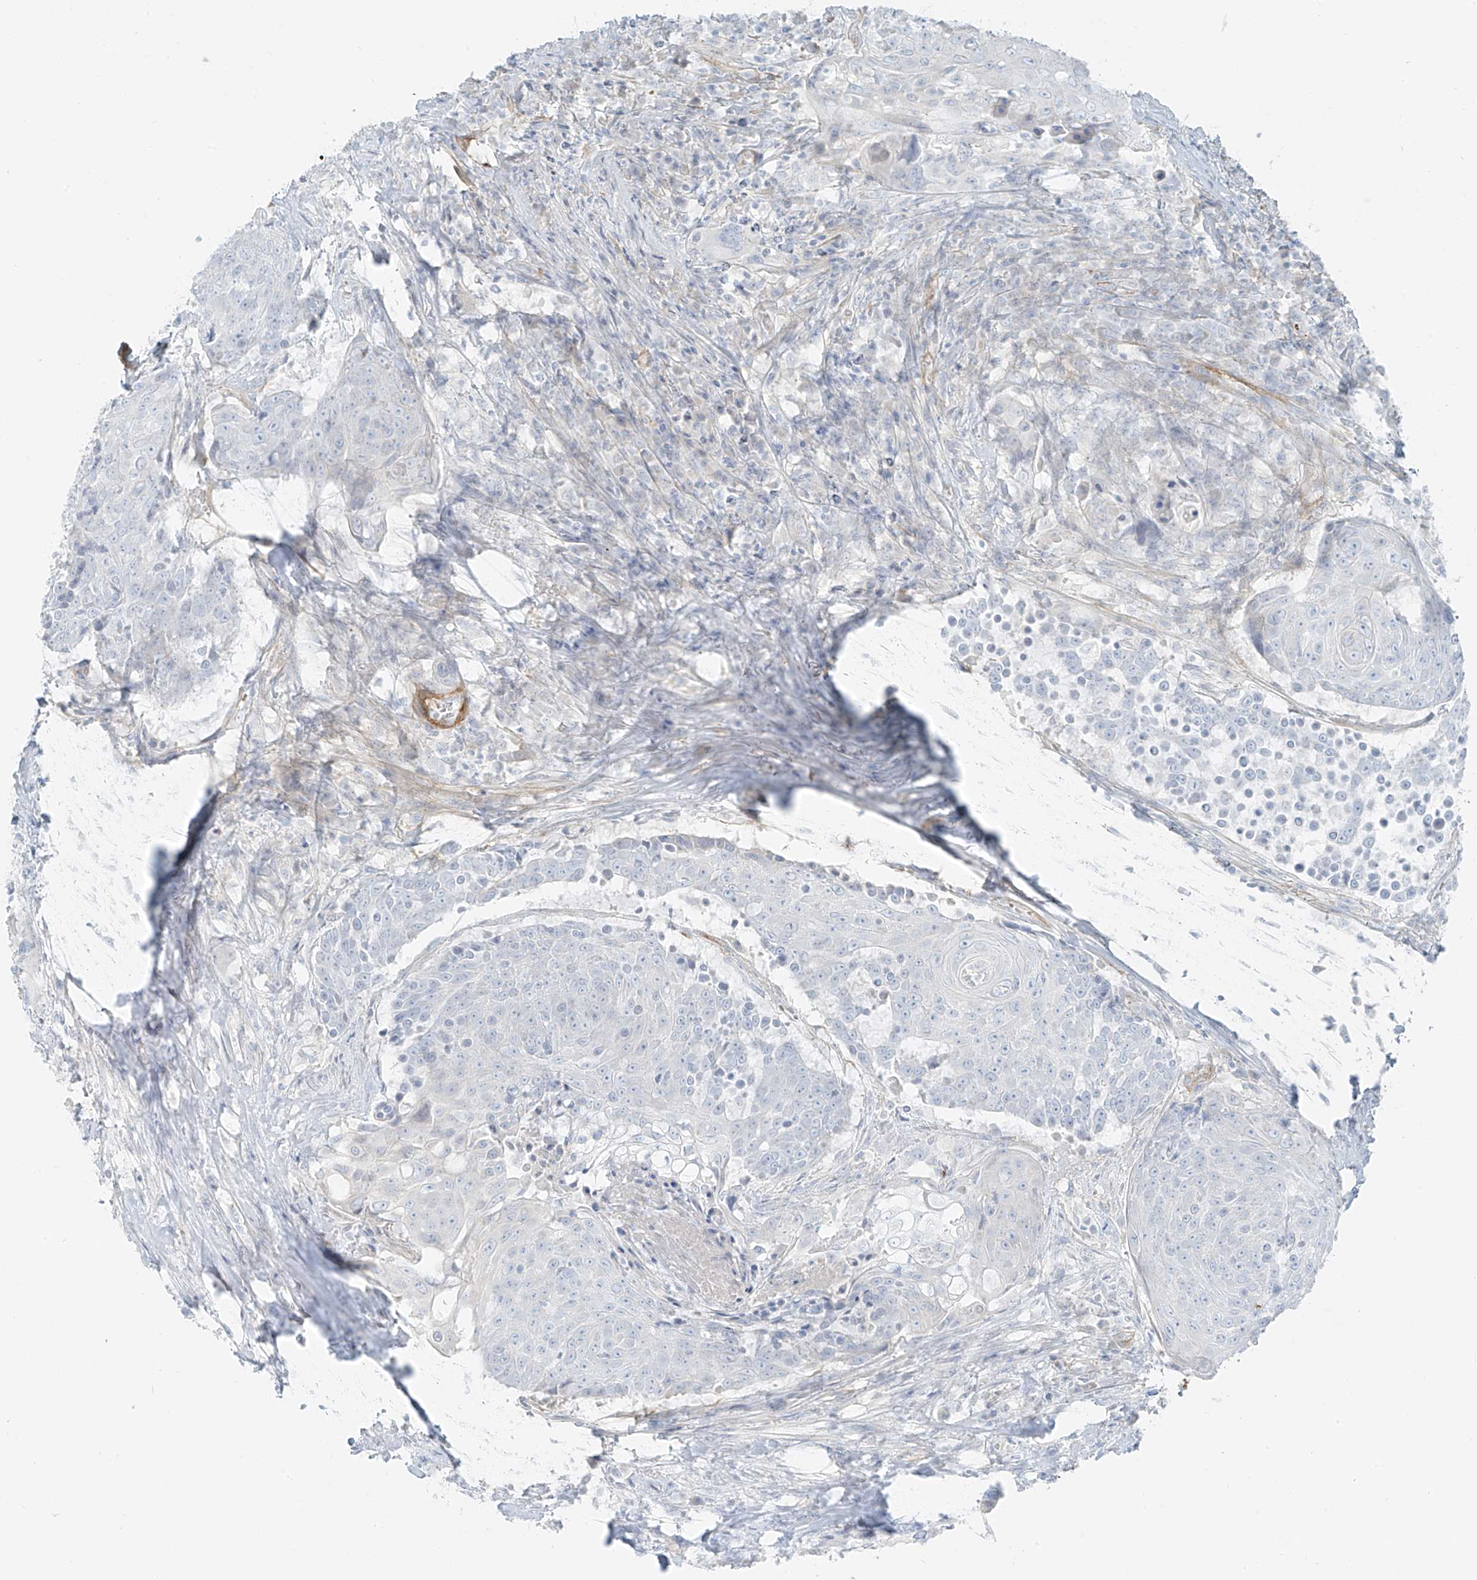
{"staining": {"intensity": "negative", "quantity": "none", "location": "none"}, "tissue": "urothelial cancer", "cell_type": "Tumor cells", "image_type": "cancer", "snomed": [{"axis": "morphology", "description": "Urothelial carcinoma, High grade"}, {"axis": "topography", "description": "Urinary bladder"}], "caption": "High-grade urothelial carcinoma was stained to show a protein in brown. There is no significant expression in tumor cells. (Stains: DAB immunohistochemistry (IHC) with hematoxylin counter stain, Microscopy: brightfield microscopy at high magnification).", "gene": "SMCP", "patient": {"sex": "female", "age": 63}}